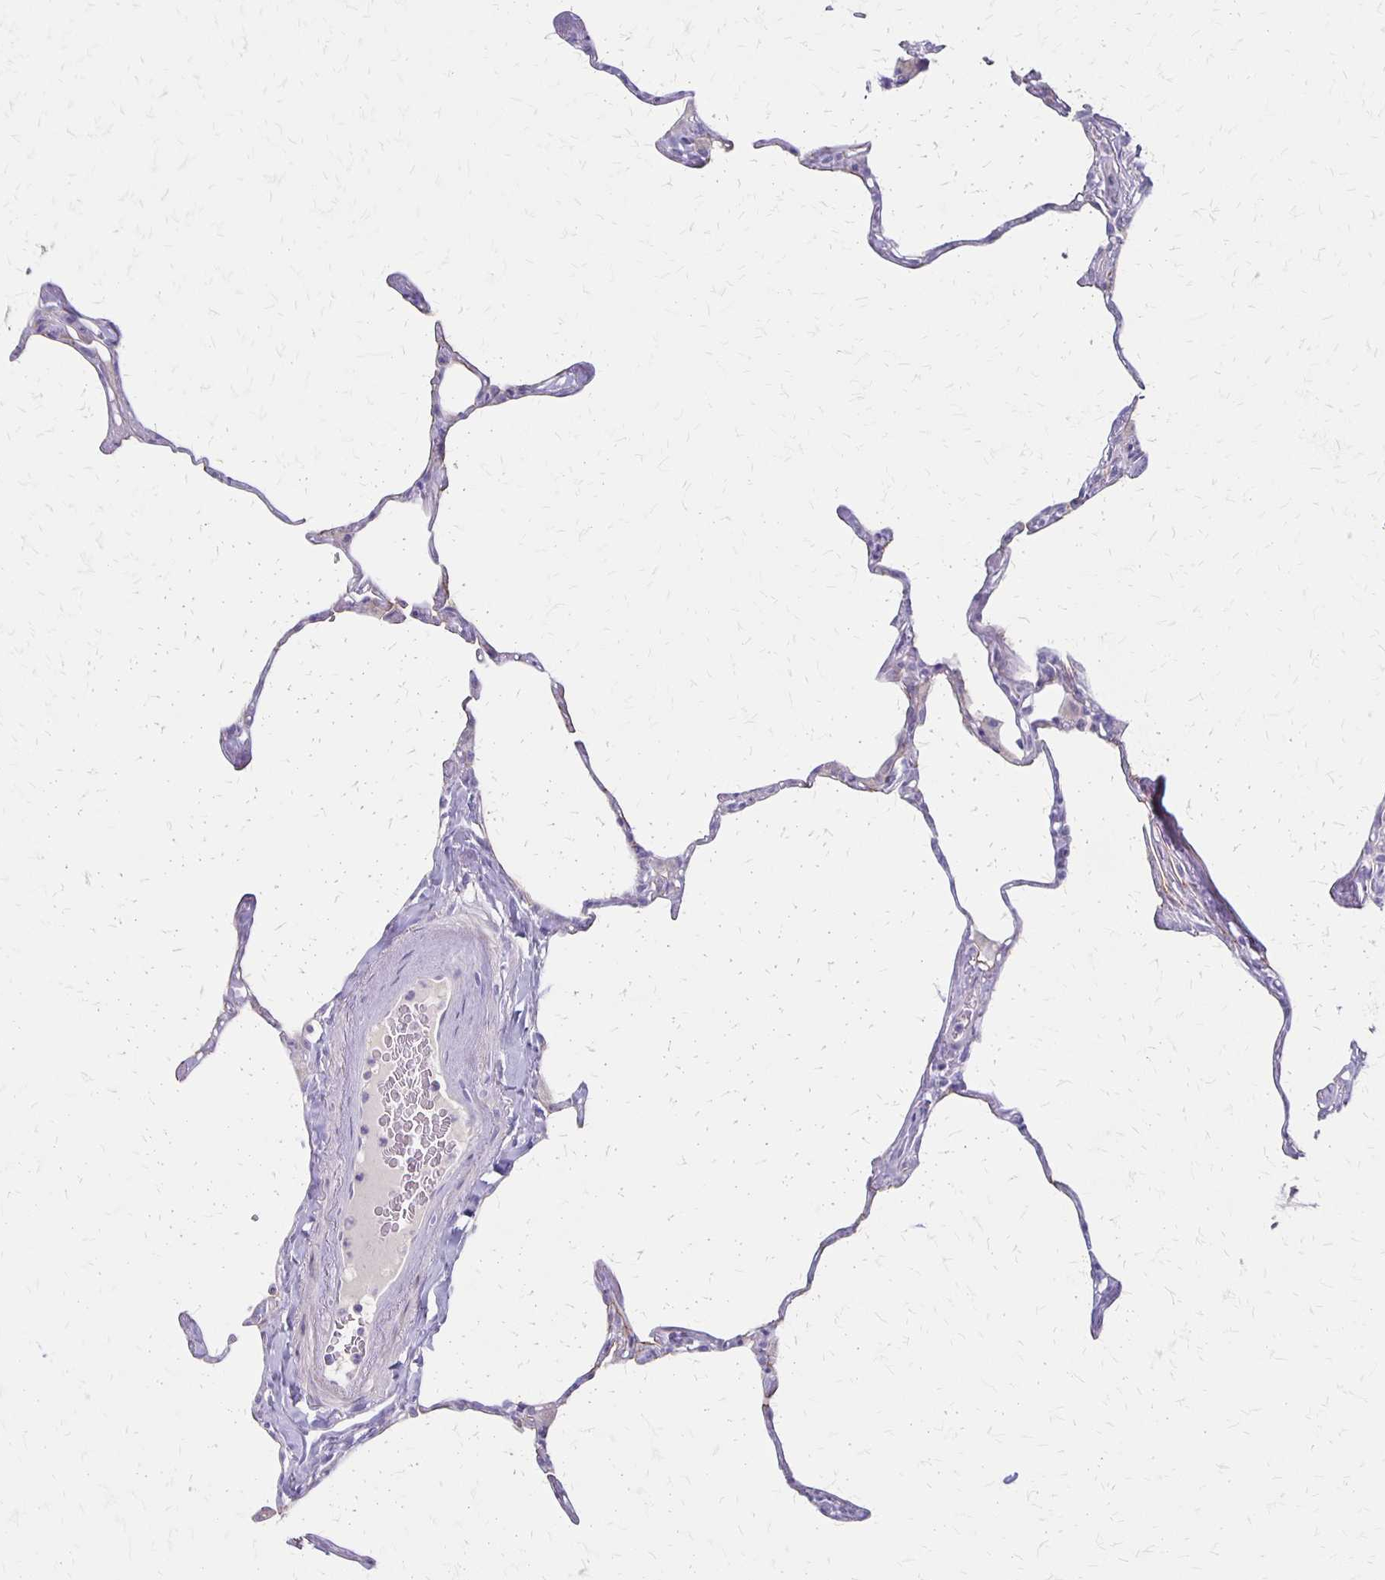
{"staining": {"intensity": "negative", "quantity": "none", "location": "none"}, "tissue": "lung", "cell_type": "Alveolar cells", "image_type": "normal", "snomed": [{"axis": "morphology", "description": "Normal tissue, NOS"}, {"axis": "topography", "description": "Lung"}], "caption": "A histopathology image of lung stained for a protein exhibits no brown staining in alveolar cells. (DAB IHC visualized using brightfield microscopy, high magnification).", "gene": "HOMER1", "patient": {"sex": "male", "age": 65}}